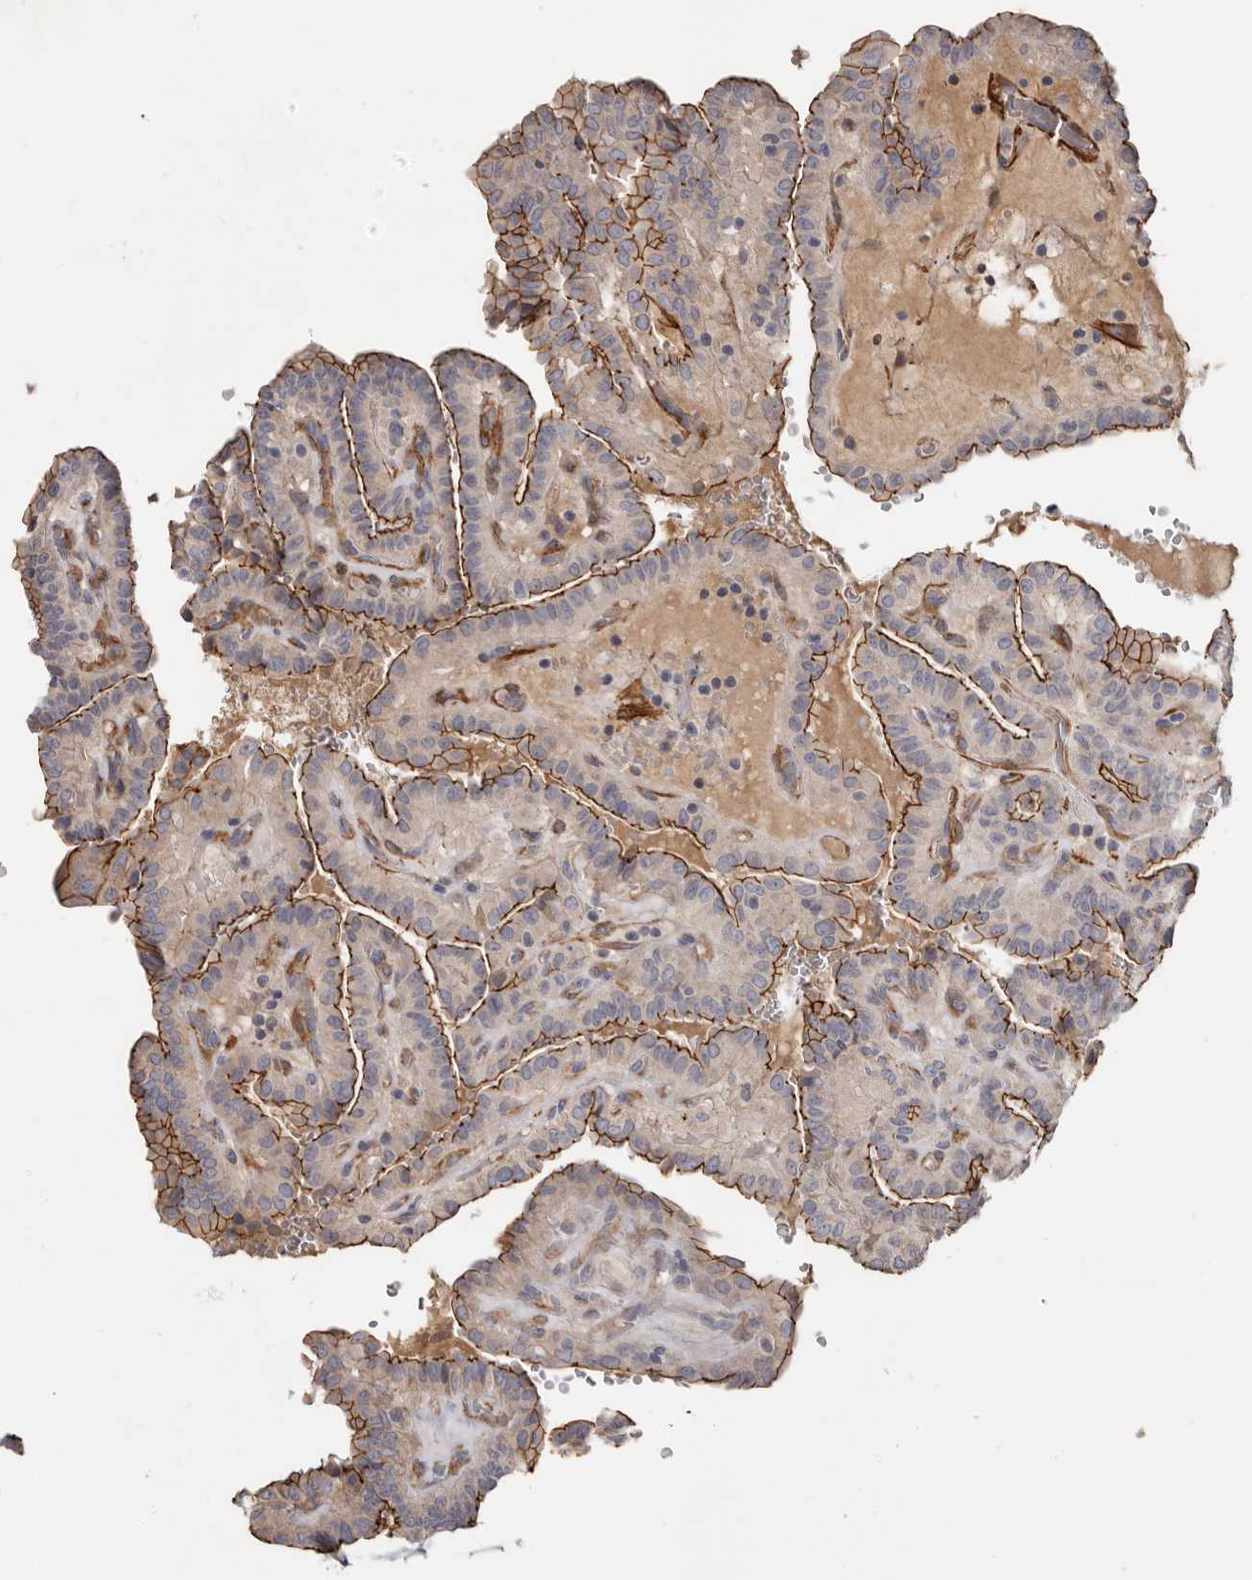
{"staining": {"intensity": "strong", "quantity": ">75%", "location": "cytoplasmic/membranous"}, "tissue": "thyroid cancer", "cell_type": "Tumor cells", "image_type": "cancer", "snomed": [{"axis": "morphology", "description": "Papillary adenocarcinoma, NOS"}, {"axis": "topography", "description": "Thyroid gland"}], "caption": "Thyroid cancer (papillary adenocarcinoma) stained with a brown dye reveals strong cytoplasmic/membranous positive expression in about >75% of tumor cells.", "gene": "CGN", "patient": {"sex": "male", "age": 77}}